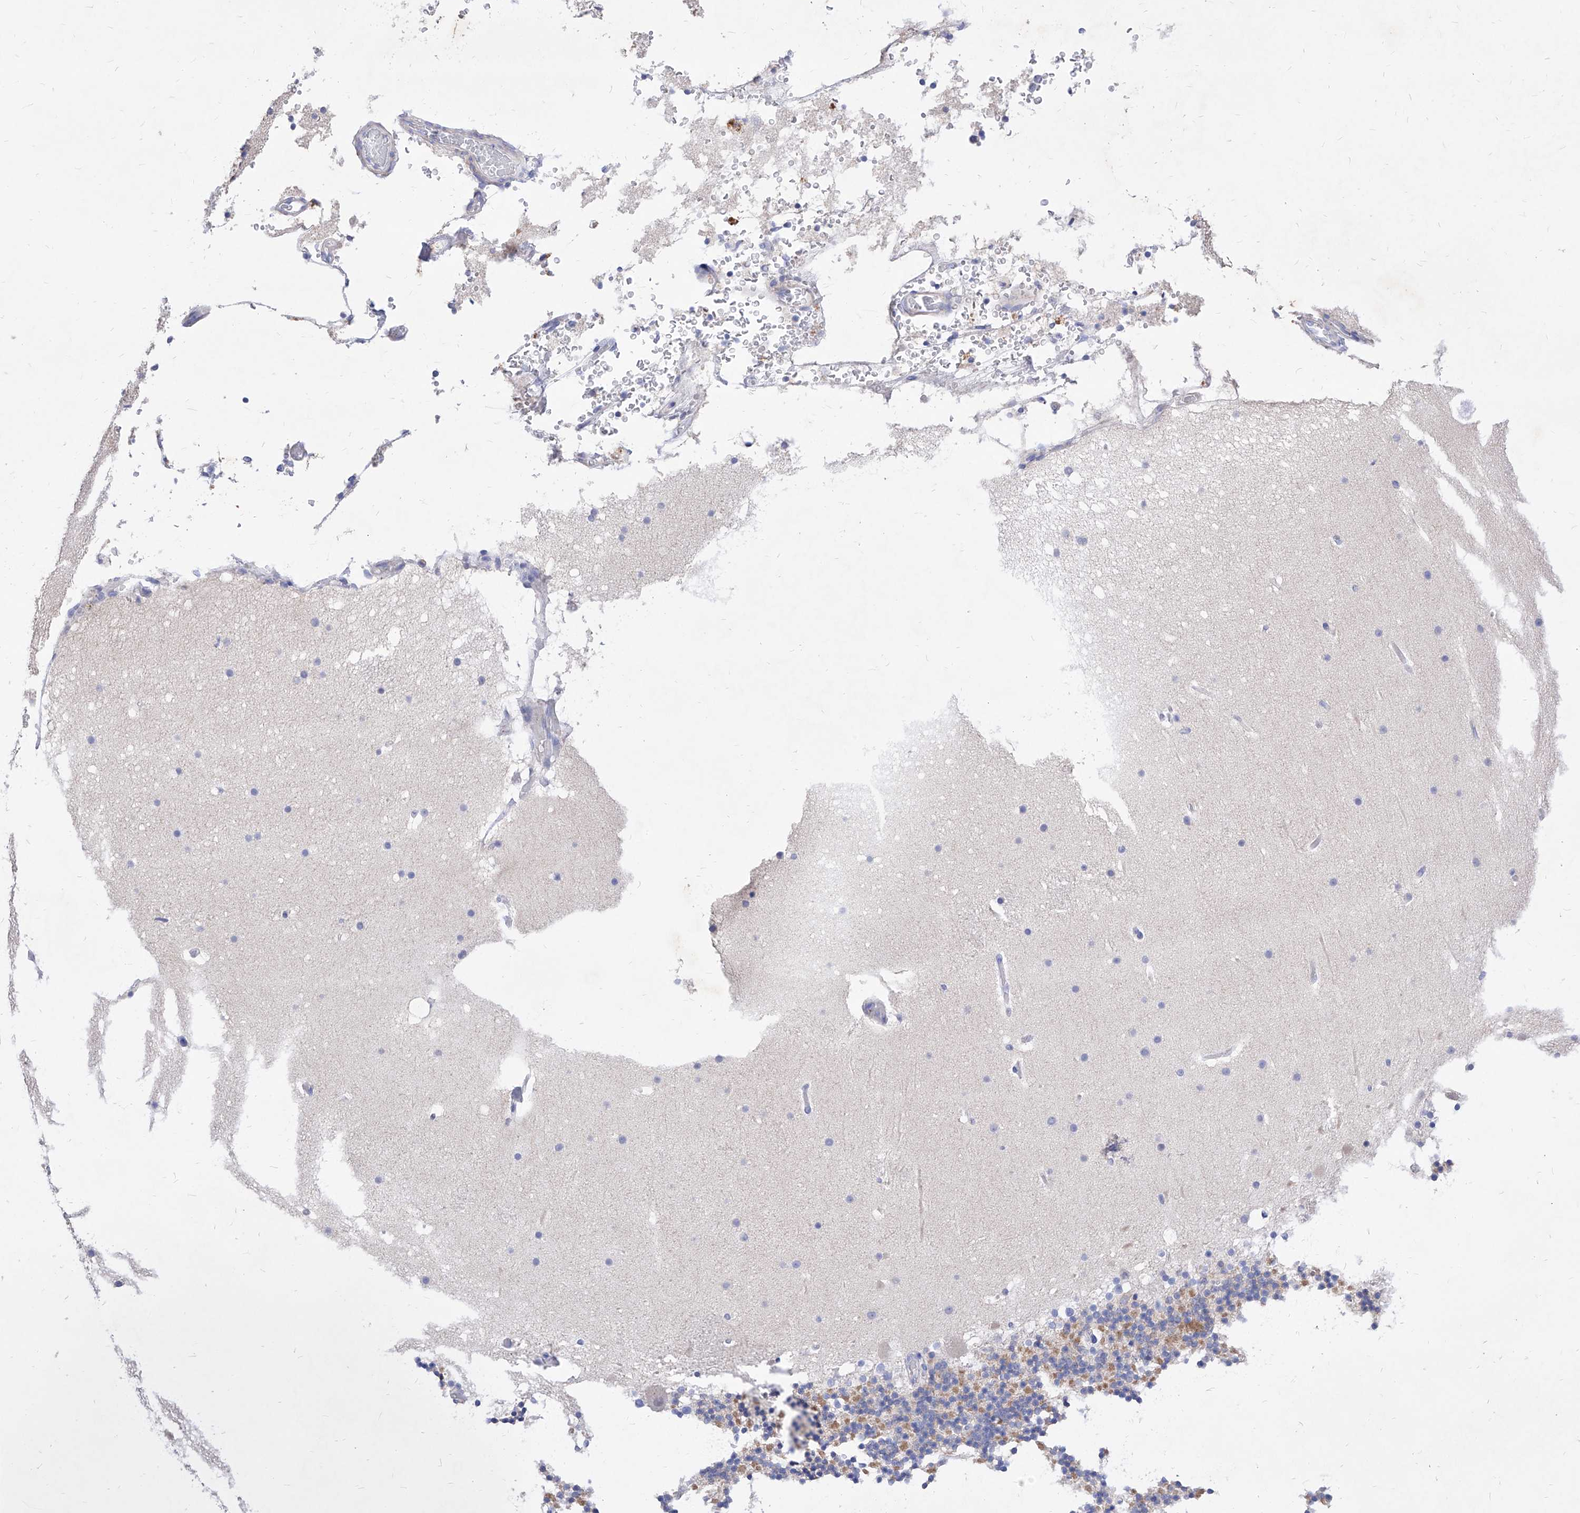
{"staining": {"intensity": "negative", "quantity": "none", "location": "none"}, "tissue": "cerebellum", "cell_type": "Cells in granular layer", "image_type": "normal", "snomed": [{"axis": "morphology", "description": "Normal tissue, NOS"}, {"axis": "topography", "description": "Cerebellum"}], "caption": "Histopathology image shows no significant protein expression in cells in granular layer of unremarkable cerebellum.", "gene": "VAX1", "patient": {"sex": "male", "age": 57}}